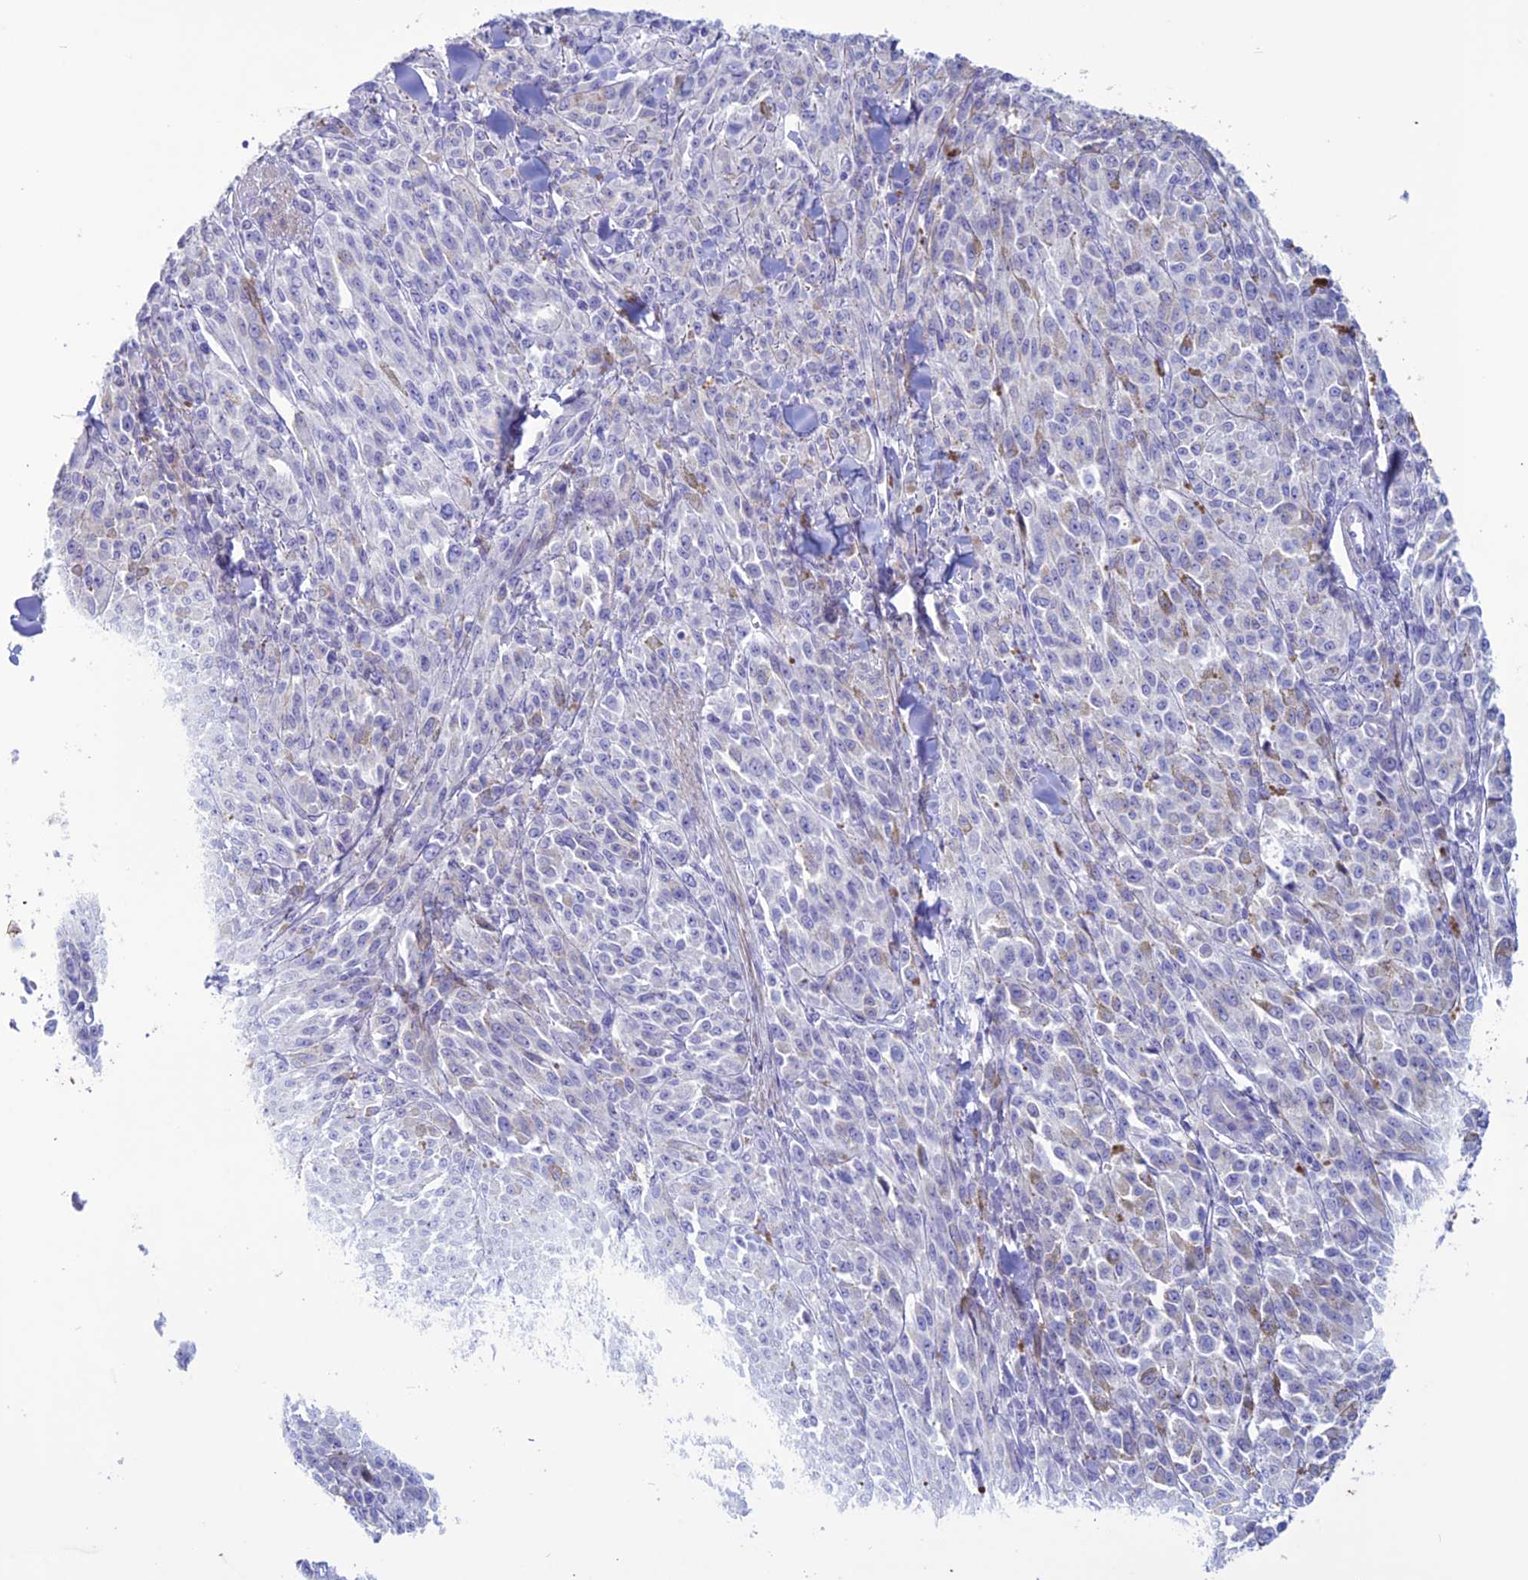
{"staining": {"intensity": "negative", "quantity": "none", "location": "none"}, "tissue": "melanoma", "cell_type": "Tumor cells", "image_type": "cancer", "snomed": [{"axis": "morphology", "description": "Malignant melanoma, NOS"}, {"axis": "topography", "description": "Skin"}], "caption": "Tumor cells are negative for protein expression in human melanoma.", "gene": "CLEC2L", "patient": {"sex": "female", "age": 52}}